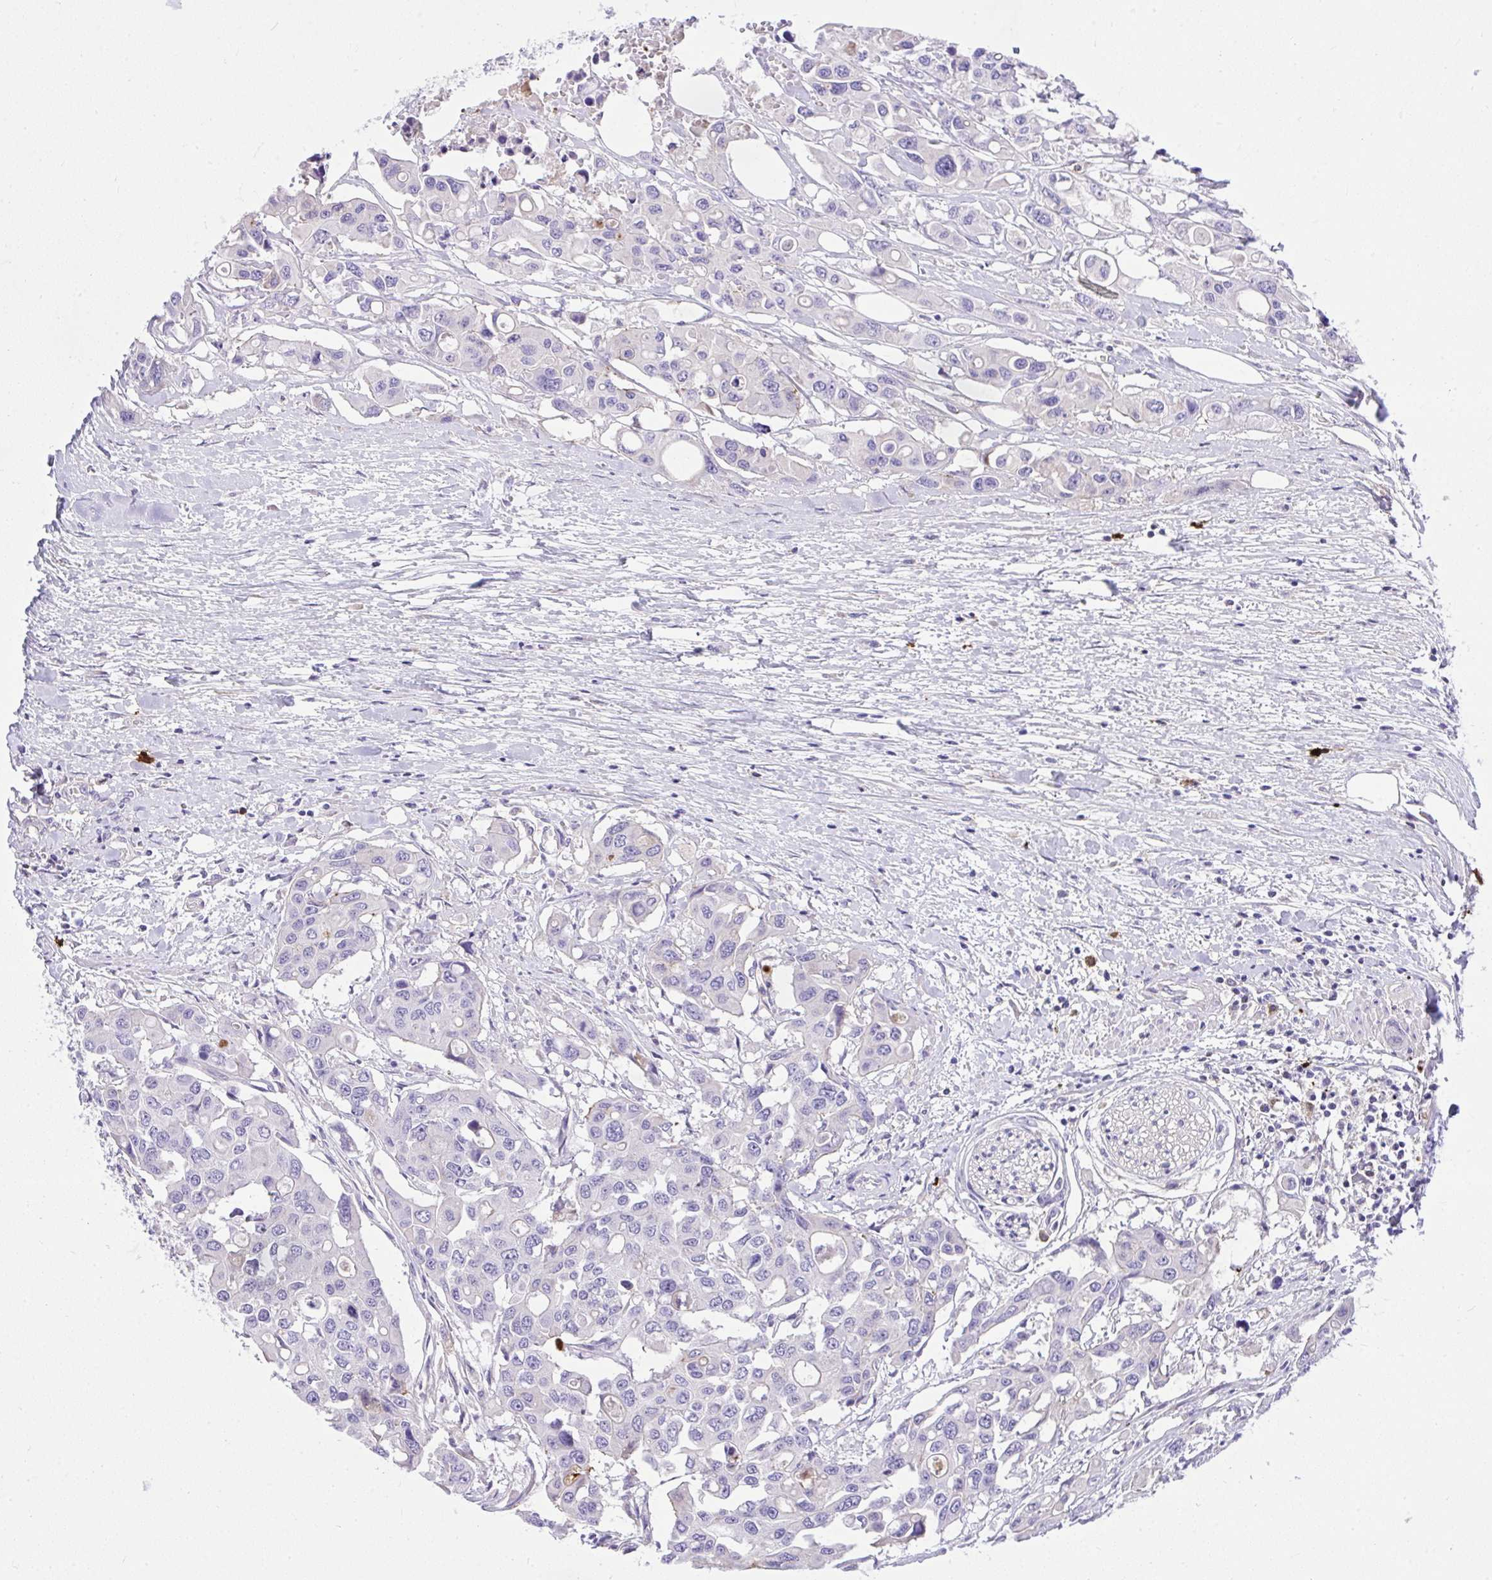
{"staining": {"intensity": "negative", "quantity": "none", "location": "none"}, "tissue": "colorectal cancer", "cell_type": "Tumor cells", "image_type": "cancer", "snomed": [{"axis": "morphology", "description": "Adenocarcinoma, NOS"}, {"axis": "topography", "description": "Colon"}], "caption": "Human colorectal cancer stained for a protein using immunohistochemistry demonstrates no expression in tumor cells.", "gene": "HRG", "patient": {"sex": "male", "age": 77}}